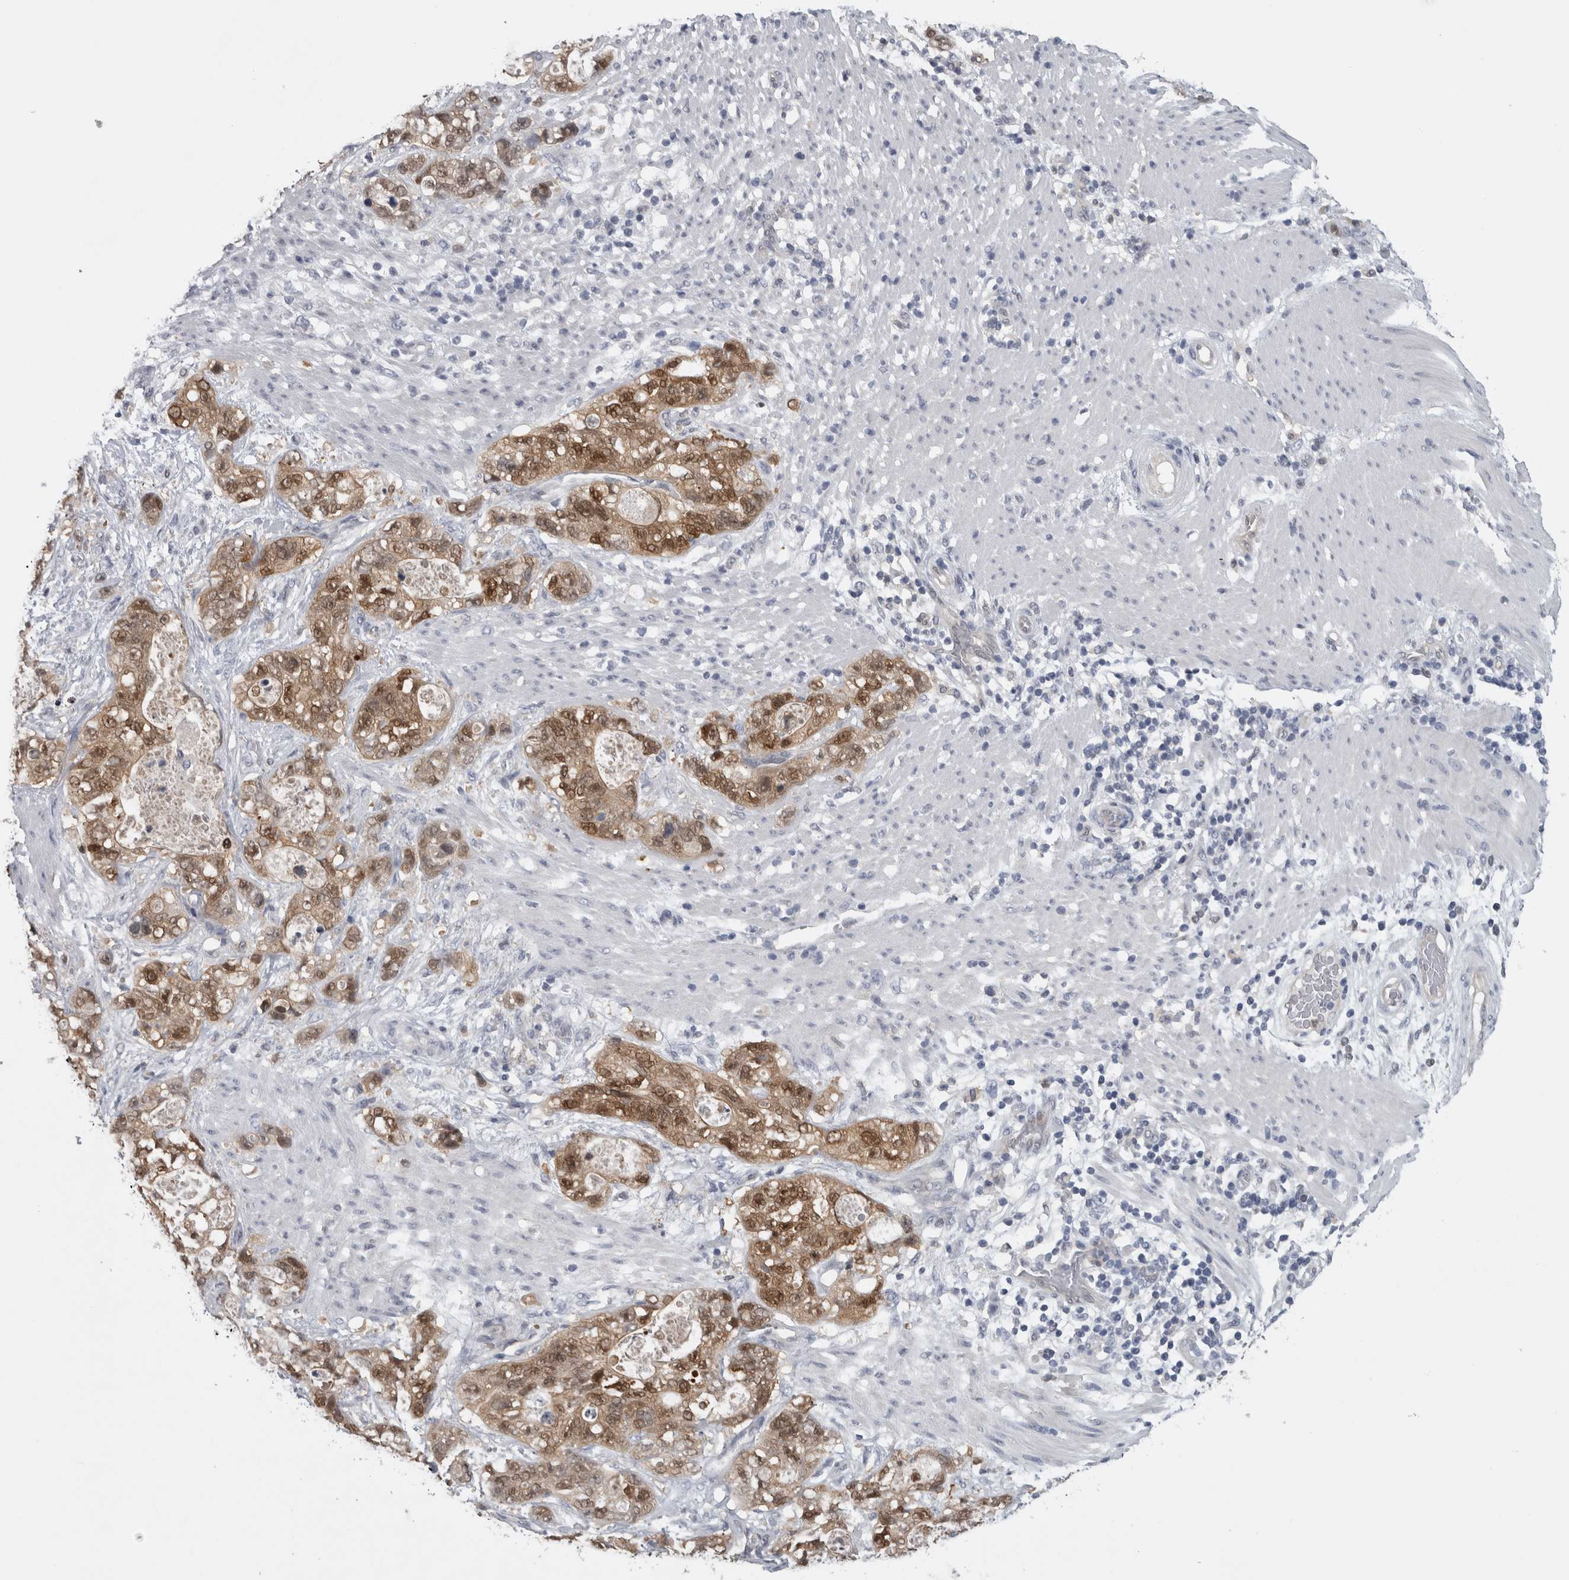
{"staining": {"intensity": "moderate", "quantity": ">75%", "location": "cytoplasmic/membranous,nuclear"}, "tissue": "stomach cancer", "cell_type": "Tumor cells", "image_type": "cancer", "snomed": [{"axis": "morphology", "description": "Normal tissue, NOS"}, {"axis": "morphology", "description": "Adenocarcinoma, NOS"}, {"axis": "topography", "description": "Stomach"}], "caption": "Moderate cytoplasmic/membranous and nuclear staining for a protein is identified in about >75% of tumor cells of adenocarcinoma (stomach) using IHC.", "gene": "NAPRT", "patient": {"sex": "female", "age": 89}}